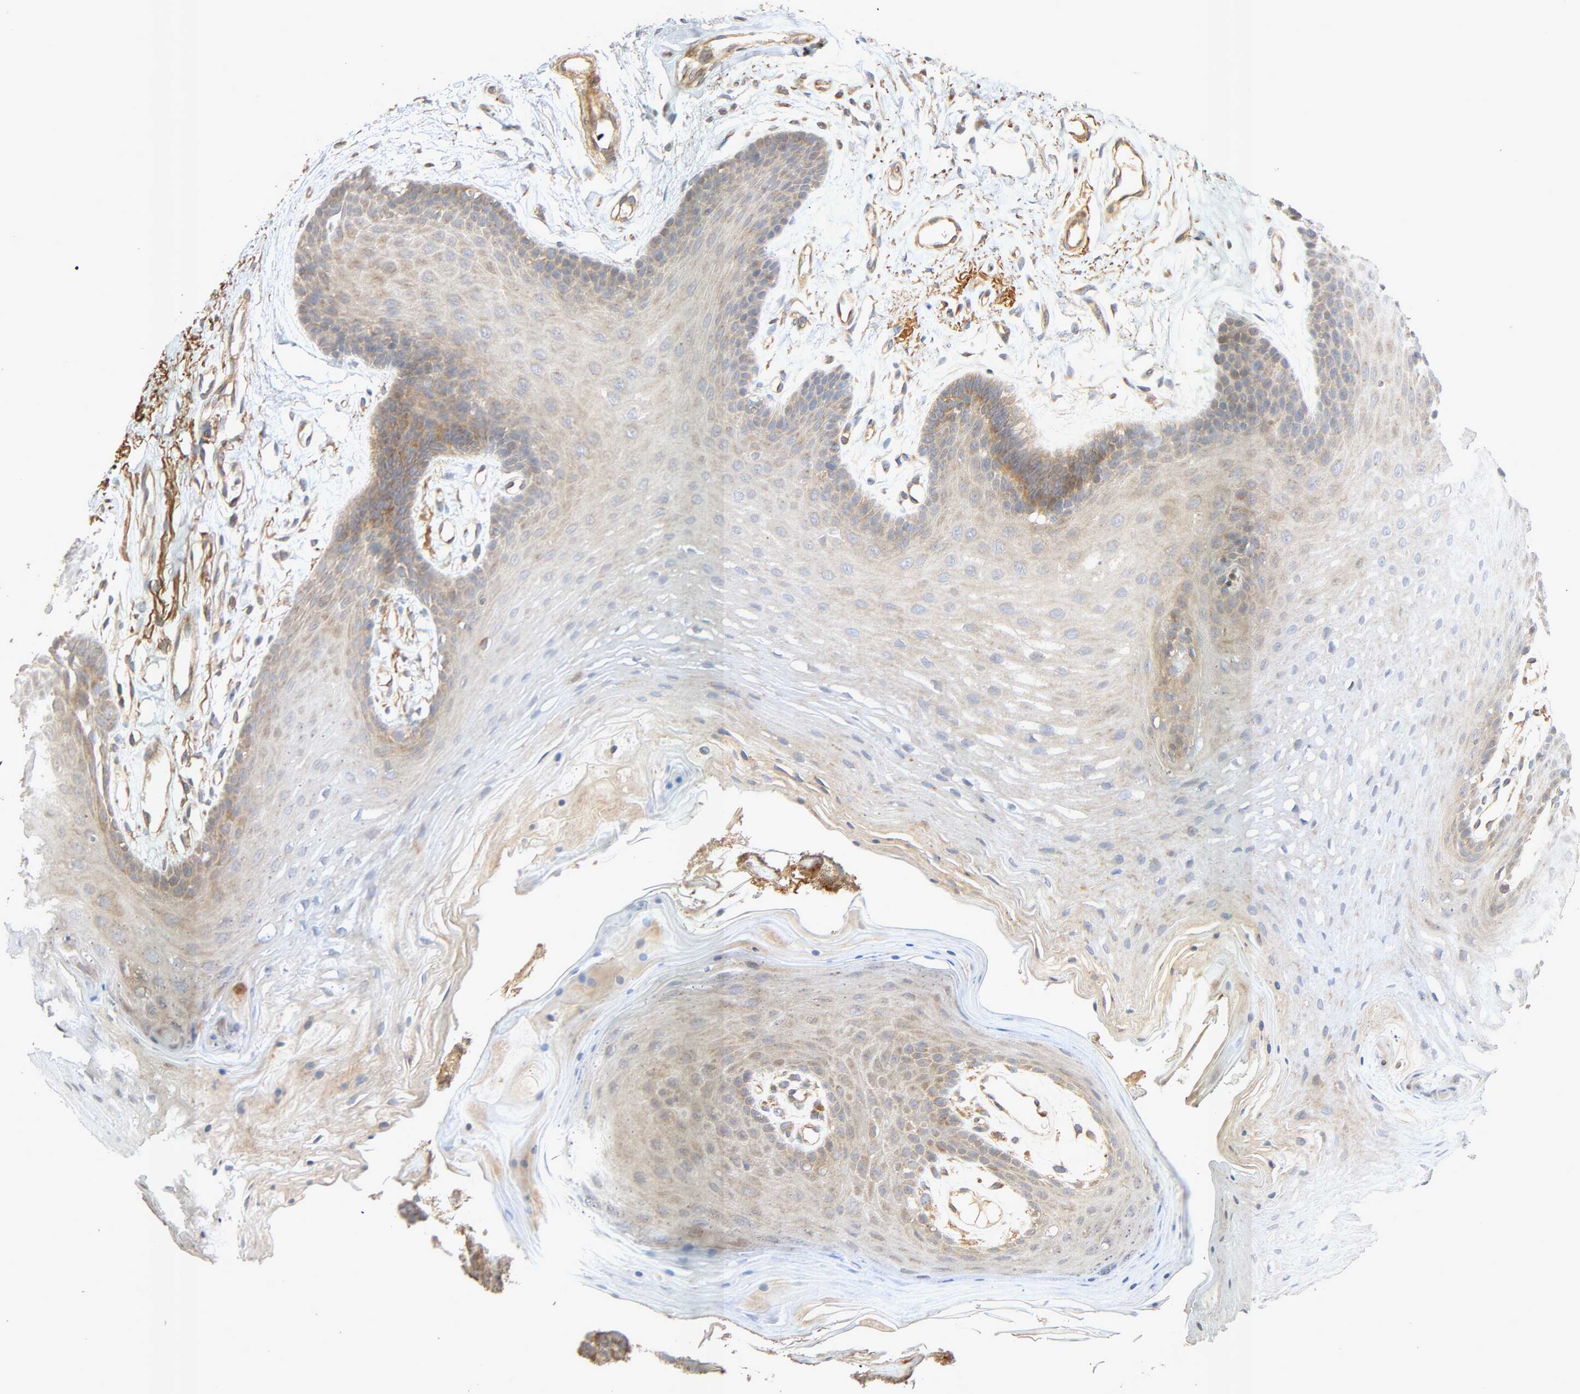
{"staining": {"intensity": "weak", "quantity": "<25%", "location": "cytoplasmic/membranous"}, "tissue": "oral mucosa", "cell_type": "Squamous epithelial cells", "image_type": "normal", "snomed": [{"axis": "morphology", "description": "Normal tissue, NOS"}, {"axis": "topography", "description": "Oral tissue"}], "caption": "Oral mucosa was stained to show a protein in brown. There is no significant staining in squamous epithelial cells. The staining was performed using DAB to visualize the protein expression in brown, while the nuclei were stained in blue with hematoxylin (Magnification: 20x).", "gene": "SGSM1", "patient": {"sex": "male", "age": 62}}